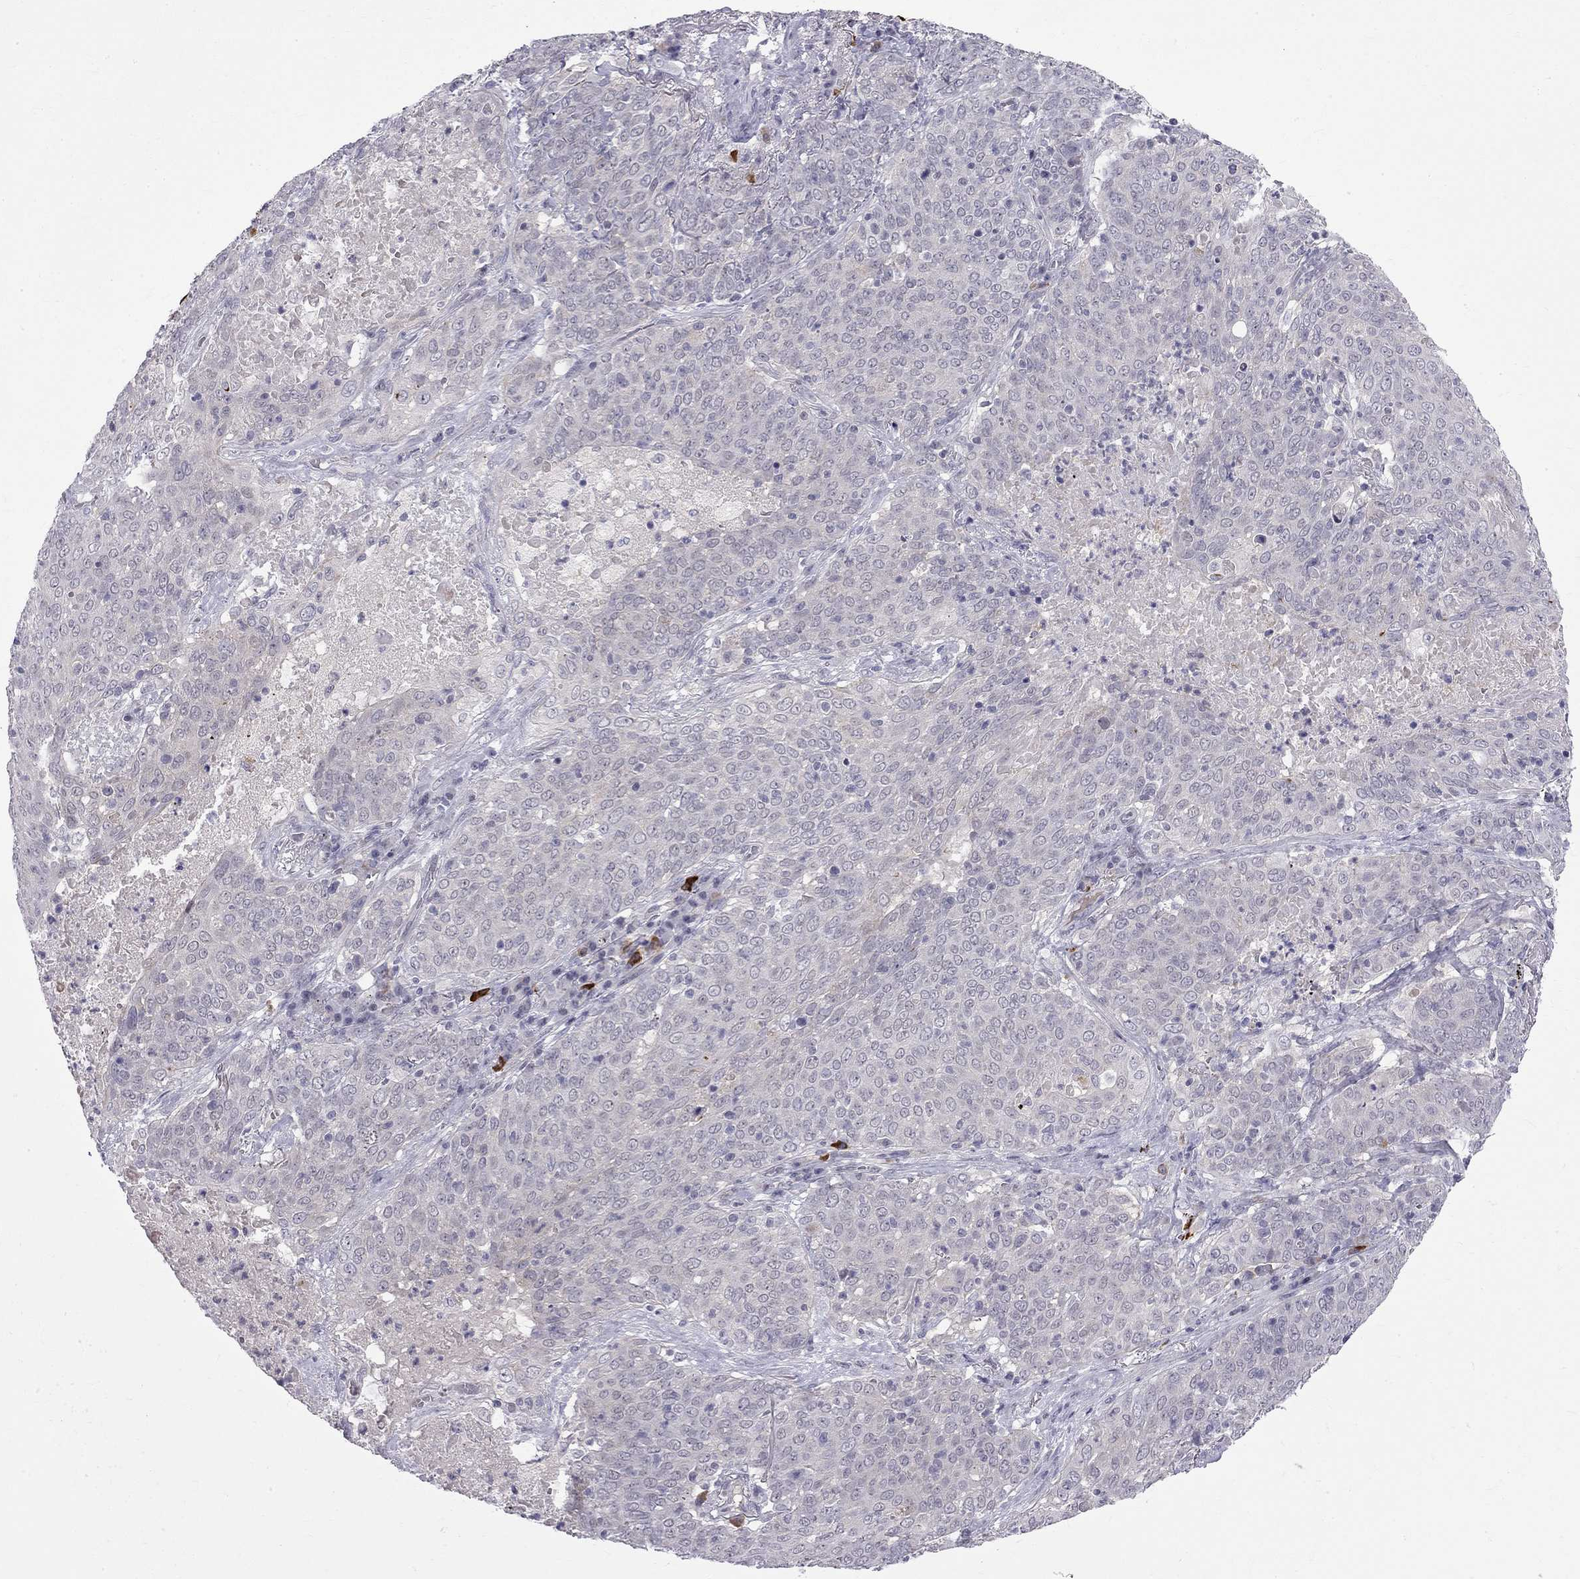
{"staining": {"intensity": "negative", "quantity": "none", "location": "none"}, "tissue": "lung cancer", "cell_type": "Tumor cells", "image_type": "cancer", "snomed": [{"axis": "morphology", "description": "Squamous cell carcinoma, NOS"}, {"axis": "topography", "description": "Lung"}], "caption": "IHC of lung cancer displays no staining in tumor cells. Brightfield microscopy of immunohistochemistry (IHC) stained with DAB (3,3'-diaminobenzidine) (brown) and hematoxylin (blue), captured at high magnification.", "gene": "RTL9", "patient": {"sex": "male", "age": 82}}